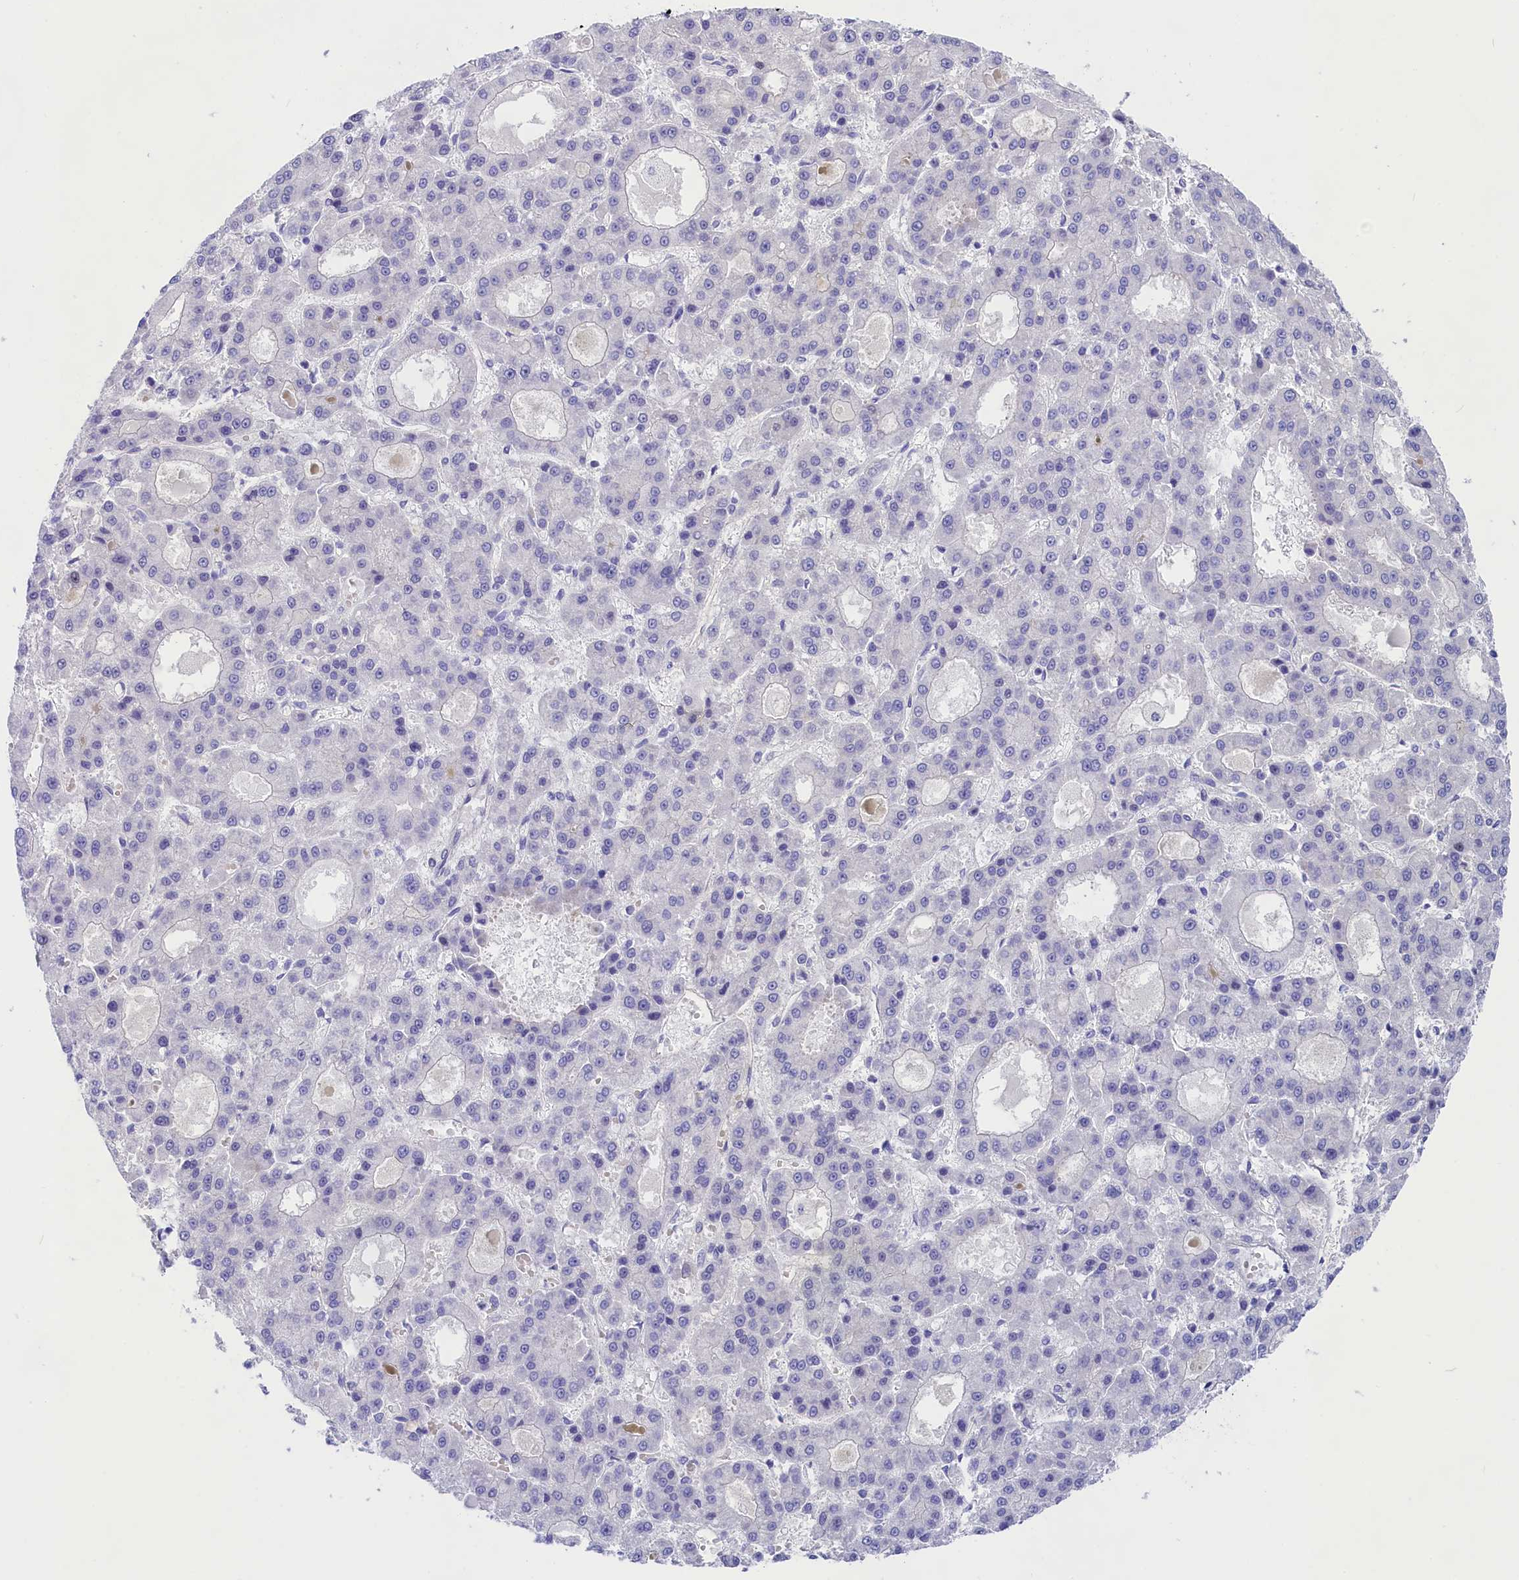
{"staining": {"intensity": "negative", "quantity": "none", "location": "none"}, "tissue": "liver cancer", "cell_type": "Tumor cells", "image_type": "cancer", "snomed": [{"axis": "morphology", "description": "Carcinoma, Hepatocellular, NOS"}, {"axis": "topography", "description": "Liver"}], "caption": "Tumor cells are negative for brown protein staining in liver cancer.", "gene": "PPP1R13L", "patient": {"sex": "male", "age": 70}}